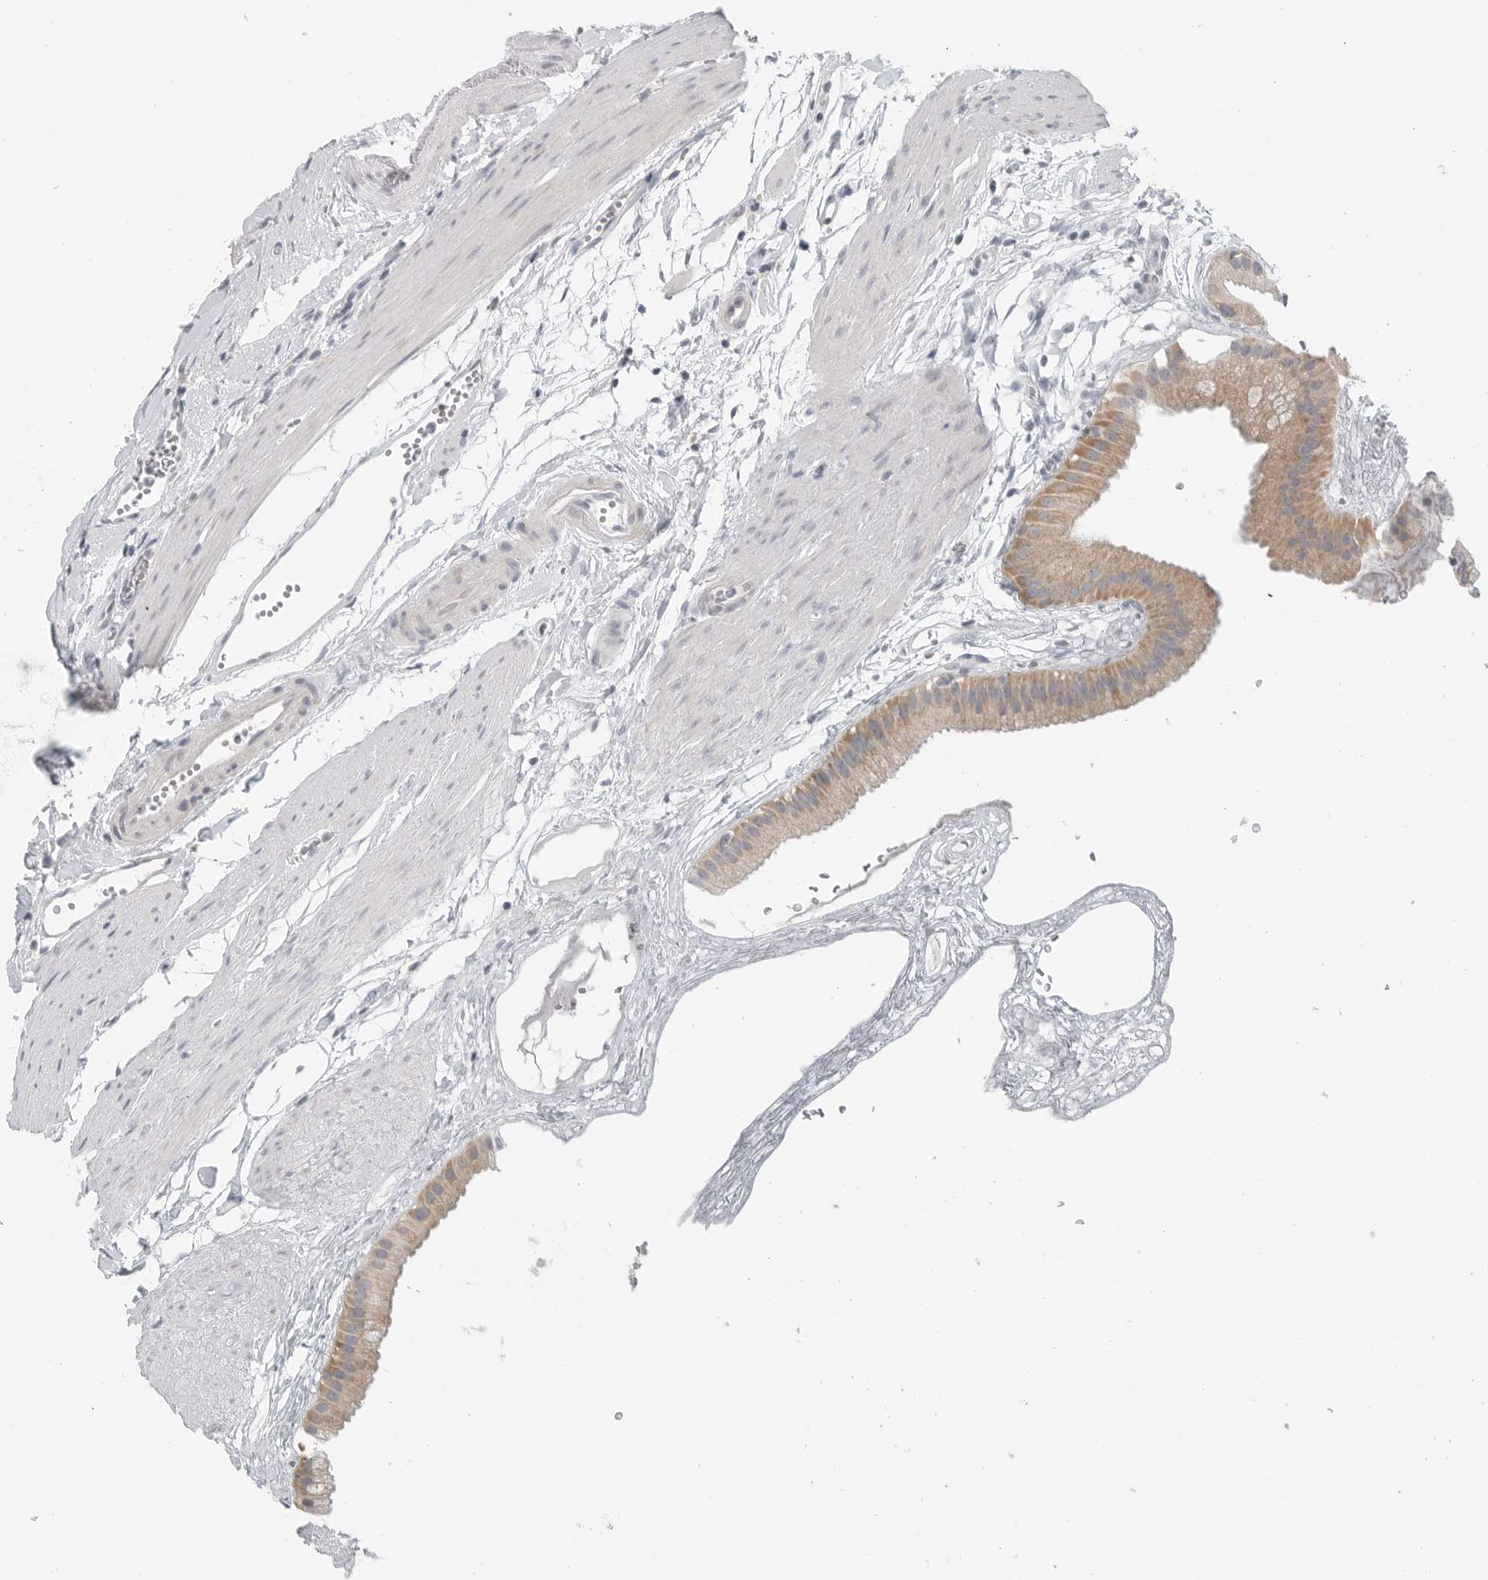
{"staining": {"intensity": "moderate", "quantity": "25%-75%", "location": "cytoplasmic/membranous"}, "tissue": "gallbladder", "cell_type": "Glandular cells", "image_type": "normal", "snomed": [{"axis": "morphology", "description": "Normal tissue, NOS"}, {"axis": "topography", "description": "Gallbladder"}], "caption": "This image reveals IHC staining of unremarkable human gallbladder, with medium moderate cytoplasmic/membranous positivity in approximately 25%-75% of glandular cells.", "gene": "IL12RB2", "patient": {"sex": "female", "age": 64}}